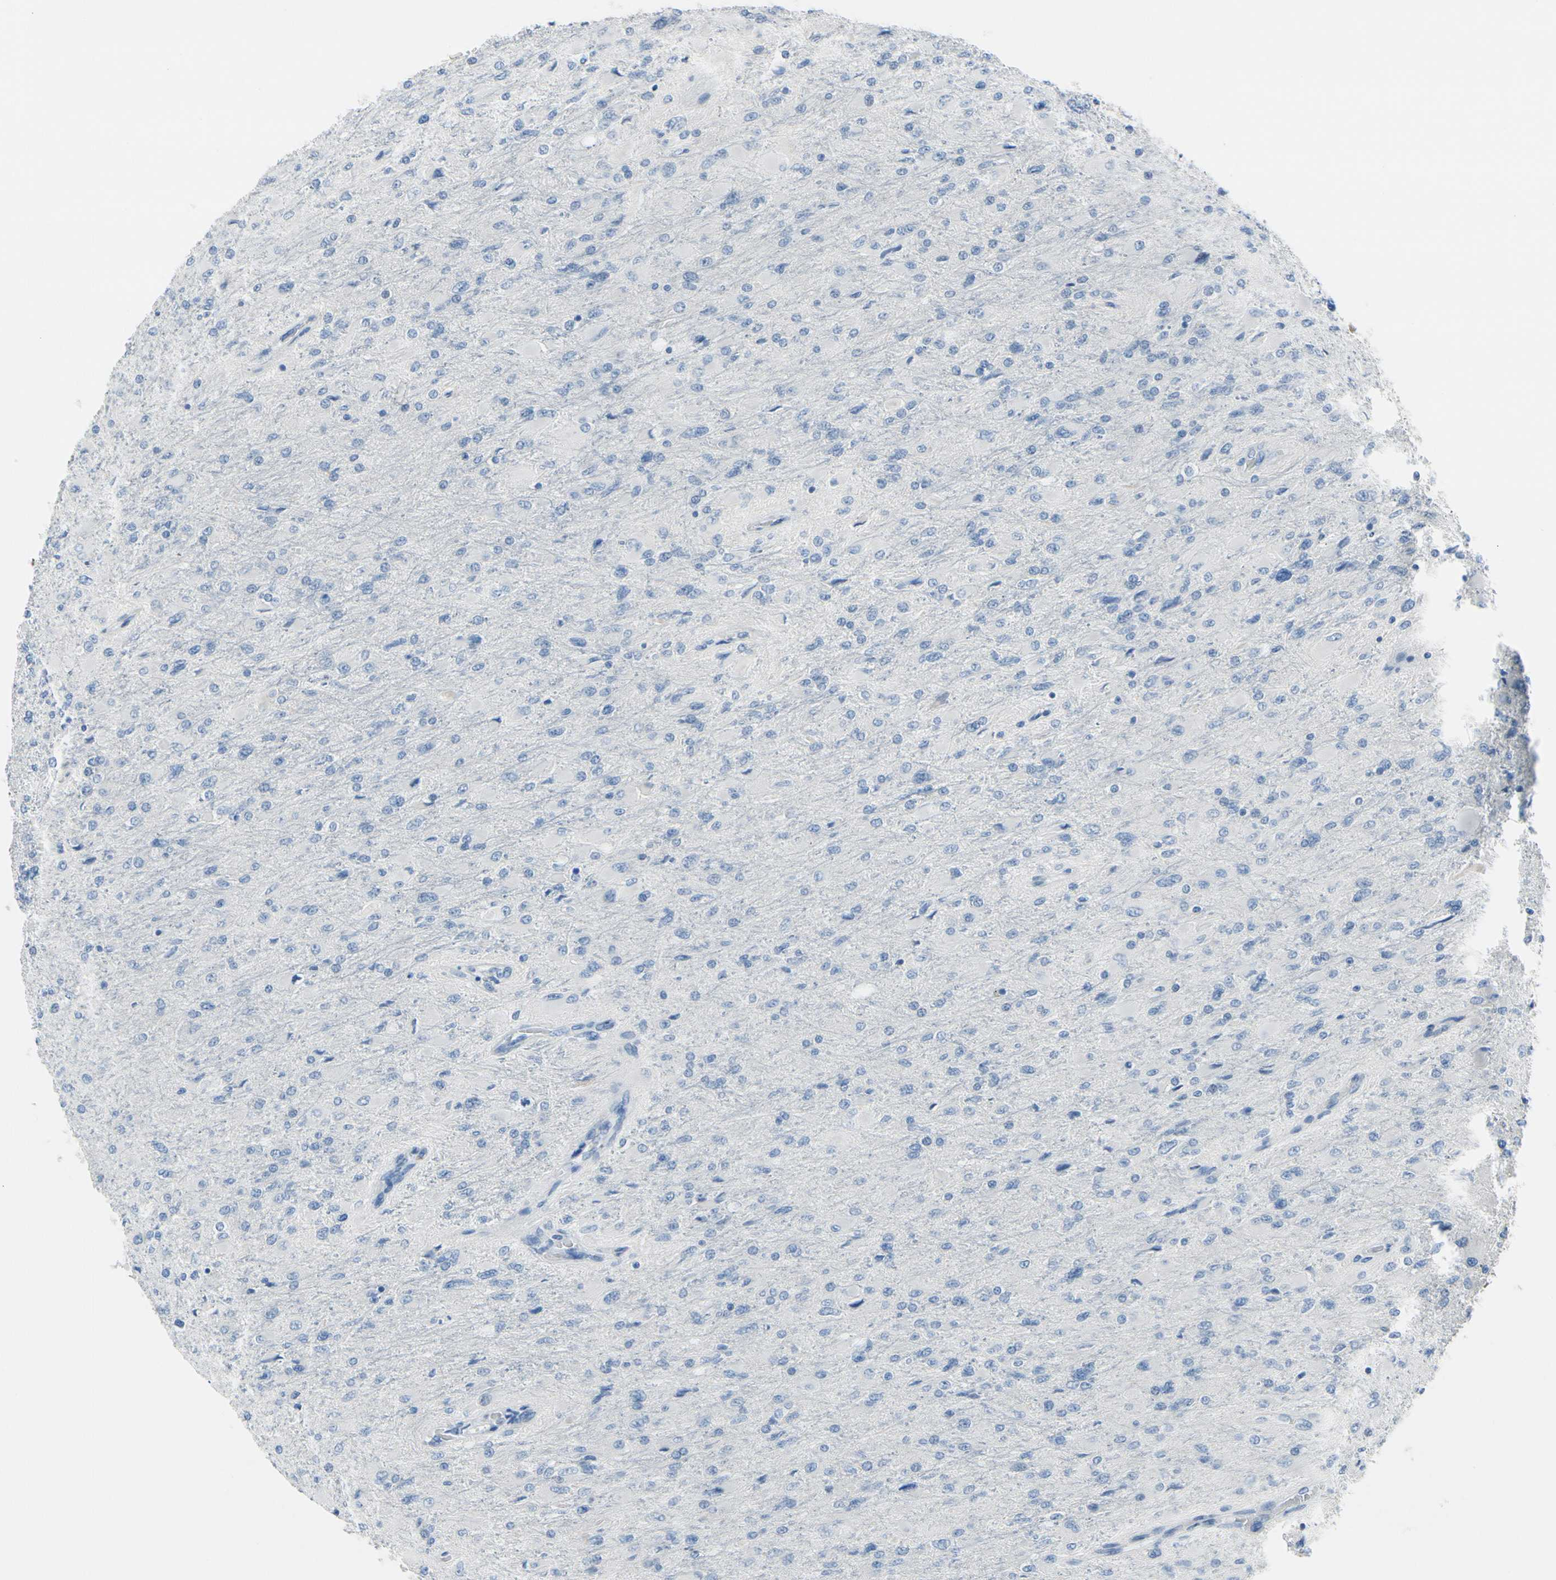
{"staining": {"intensity": "negative", "quantity": "none", "location": "none"}, "tissue": "glioma", "cell_type": "Tumor cells", "image_type": "cancer", "snomed": [{"axis": "morphology", "description": "Glioma, malignant, High grade"}, {"axis": "topography", "description": "Cerebral cortex"}], "caption": "A photomicrograph of human glioma is negative for staining in tumor cells.", "gene": "MUC5B", "patient": {"sex": "female", "age": 36}}